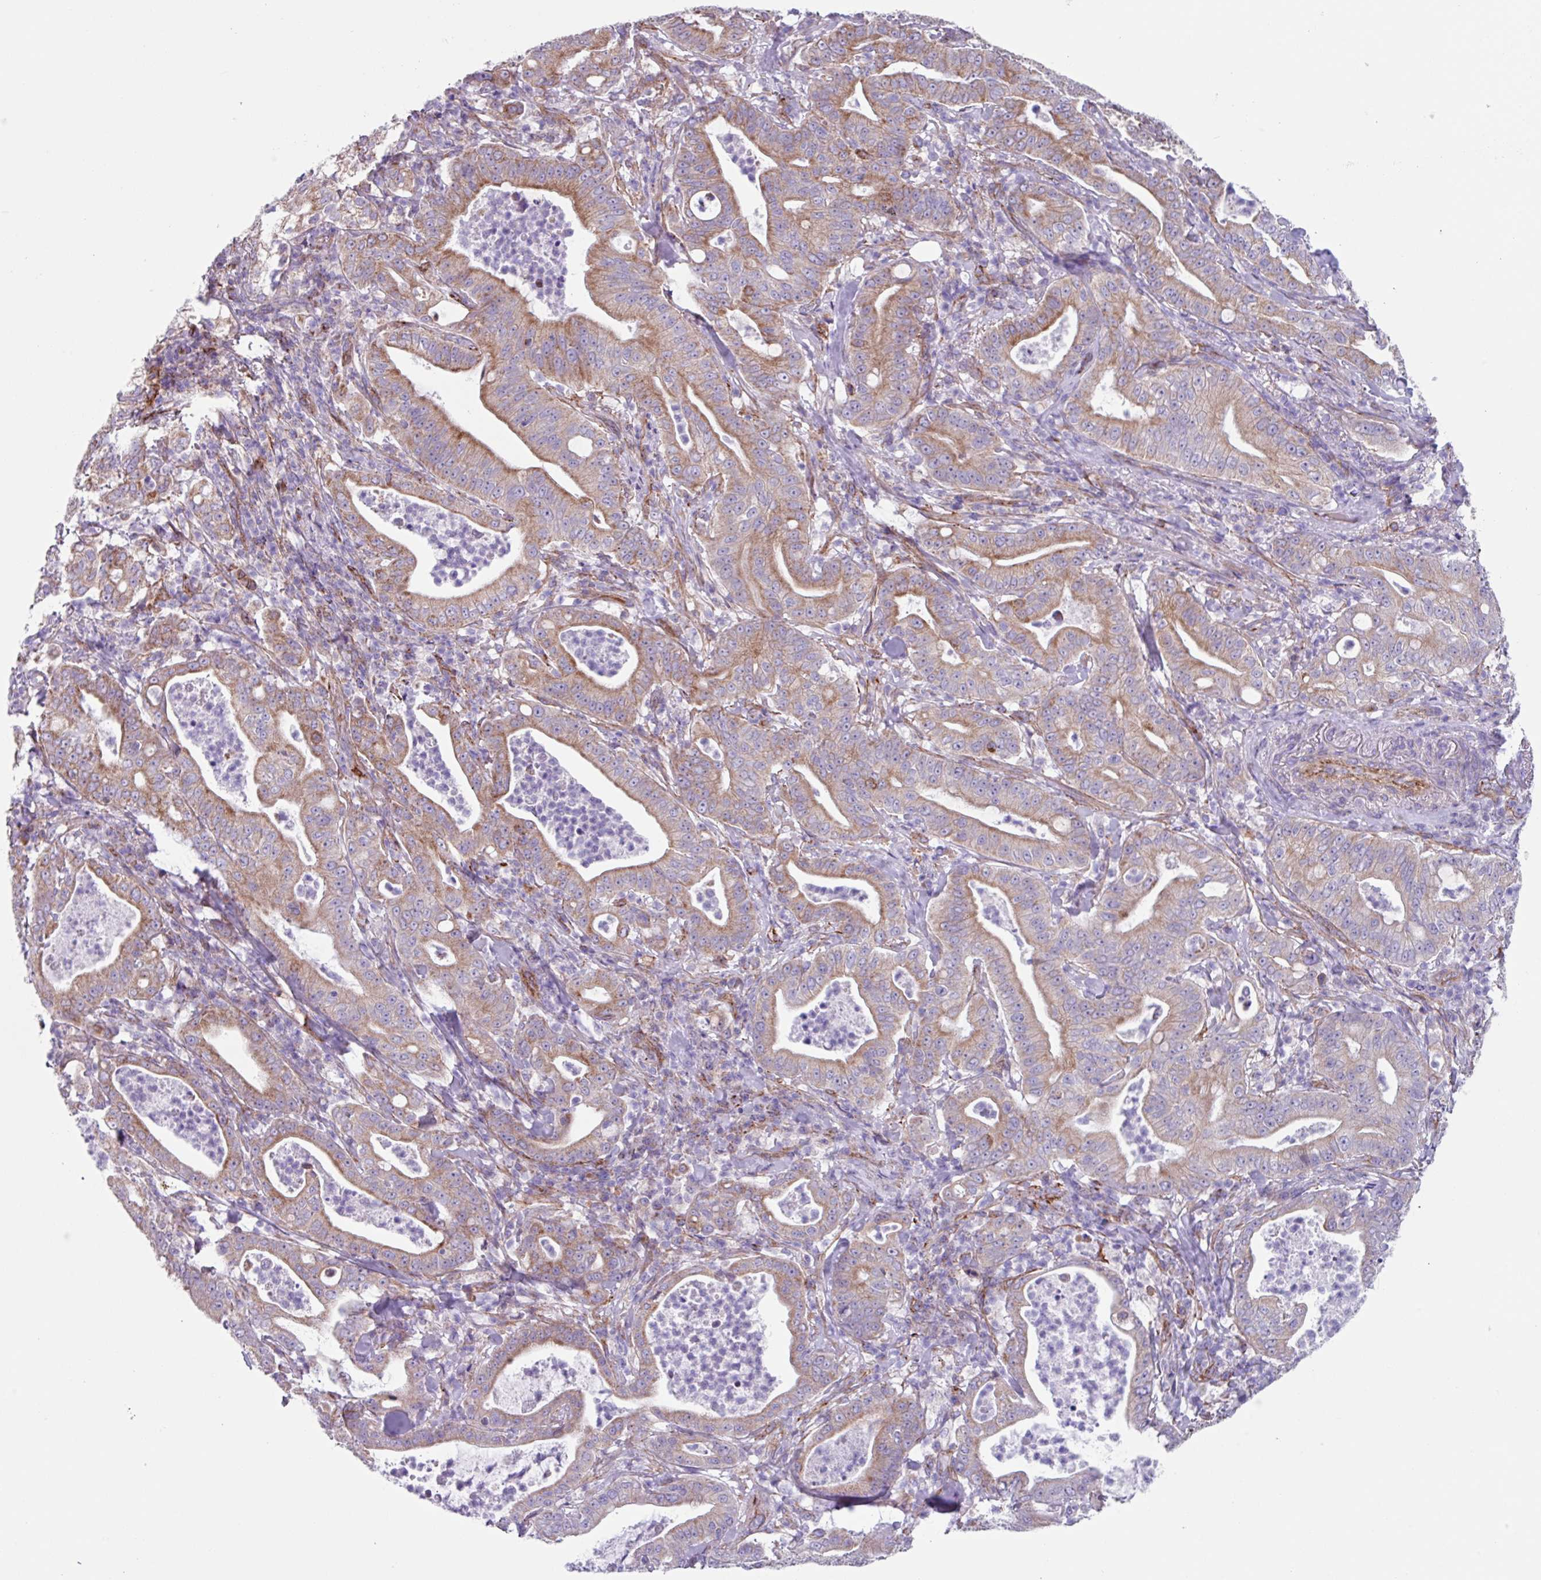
{"staining": {"intensity": "moderate", "quantity": "25%-75%", "location": "cytoplasmic/membranous"}, "tissue": "pancreatic cancer", "cell_type": "Tumor cells", "image_type": "cancer", "snomed": [{"axis": "morphology", "description": "Adenocarcinoma, NOS"}, {"axis": "topography", "description": "Pancreas"}], "caption": "Pancreatic cancer (adenocarcinoma) stained with a protein marker exhibits moderate staining in tumor cells.", "gene": "OTULIN", "patient": {"sex": "male", "age": 71}}